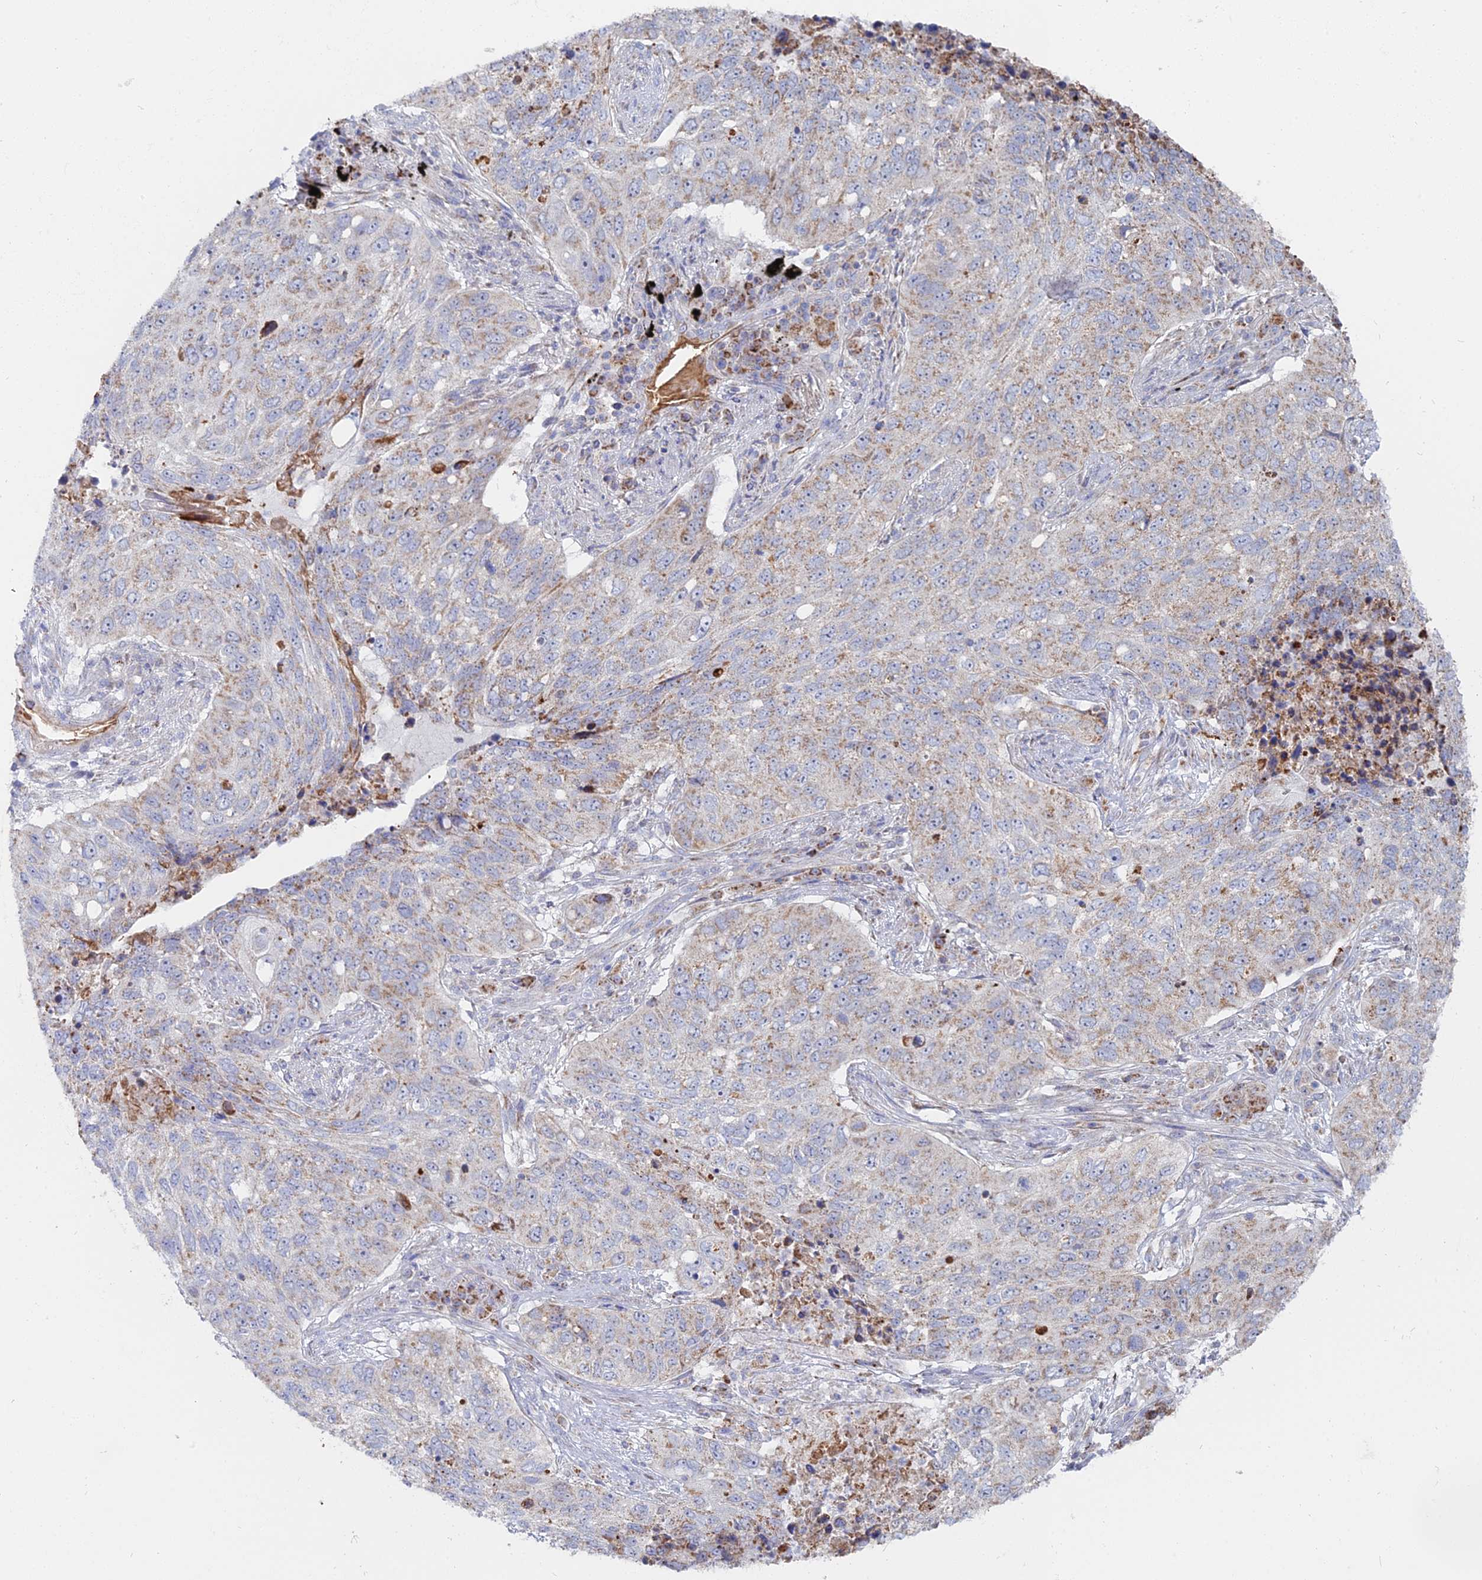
{"staining": {"intensity": "moderate", "quantity": "25%-75%", "location": "cytoplasmic/membranous"}, "tissue": "lung cancer", "cell_type": "Tumor cells", "image_type": "cancer", "snomed": [{"axis": "morphology", "description": "Squamous cell carcinoma, NOS"}, {"axis": "topography", "description": "Lung"}], "caption": "Tumor cells exhibit medium levels of moderate cytoplasmic/membranous staining in about 25%-75% of cells in lung cancer.", "gene": "MPC1", "patient": {"sex": "female", "age": 63}}